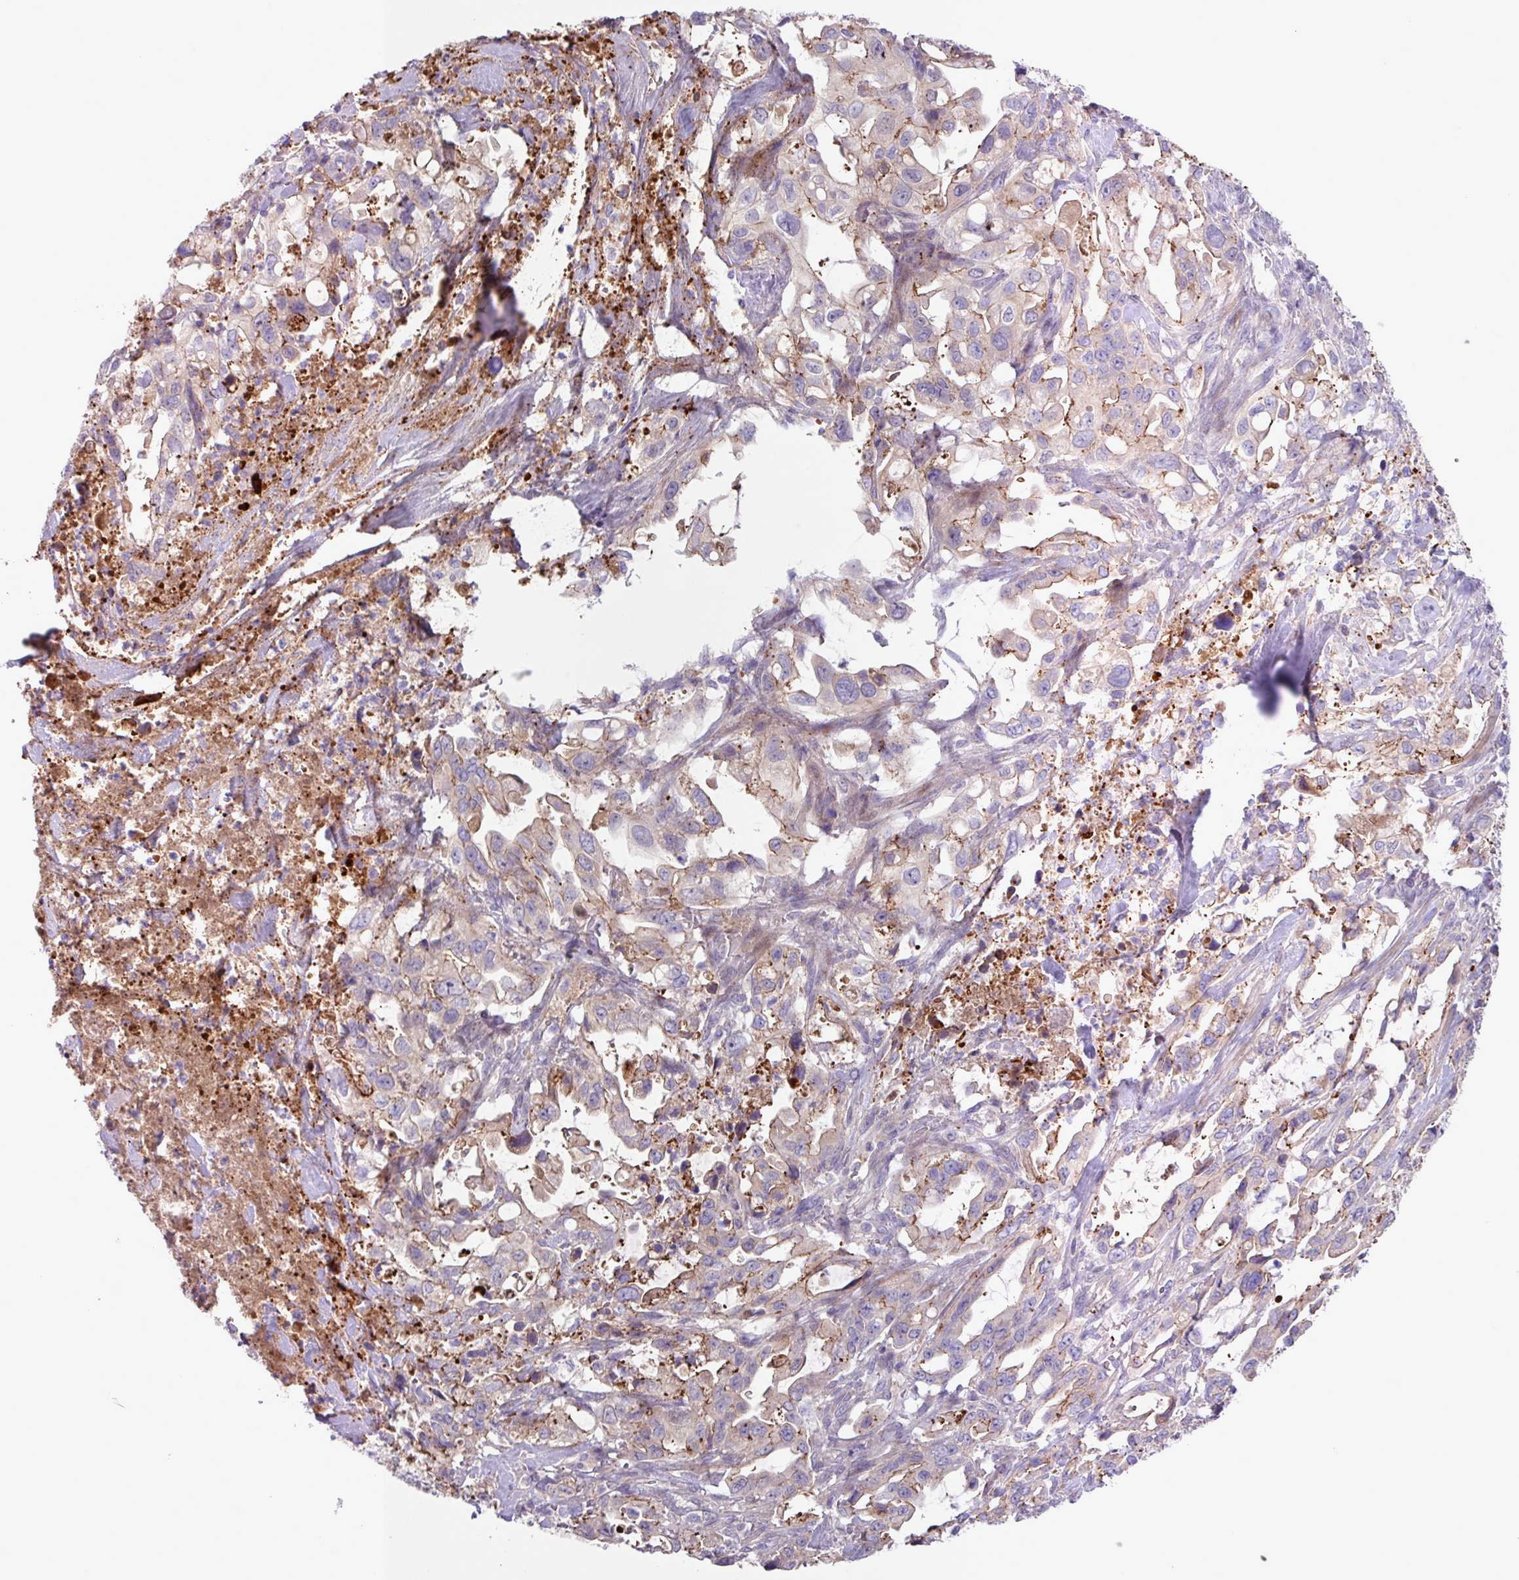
{"staining": {"intensity": "moderate", "quantity": "<25%", "location": "cytoplasmic/membranous"}, "tissue": "pancreatic cancer", "cell_type": "Tumor cells", "image_type": "cancer", "snomed": [{"axis": "morphology", "description": "Adenocarcinoma, NOS"}, {"axis": "topography", "description": "Pancreas"}], "caption": "Immunohistochemistry (IHC) photomicrograph of pancreatic cancer stained for a protein (brown), which displays low levels of moderate cytoplasmic/membranous expression in about <25% of tumor cells.", "gene": "IQCJ", "patient": {"sex": "female", "age": 61}}